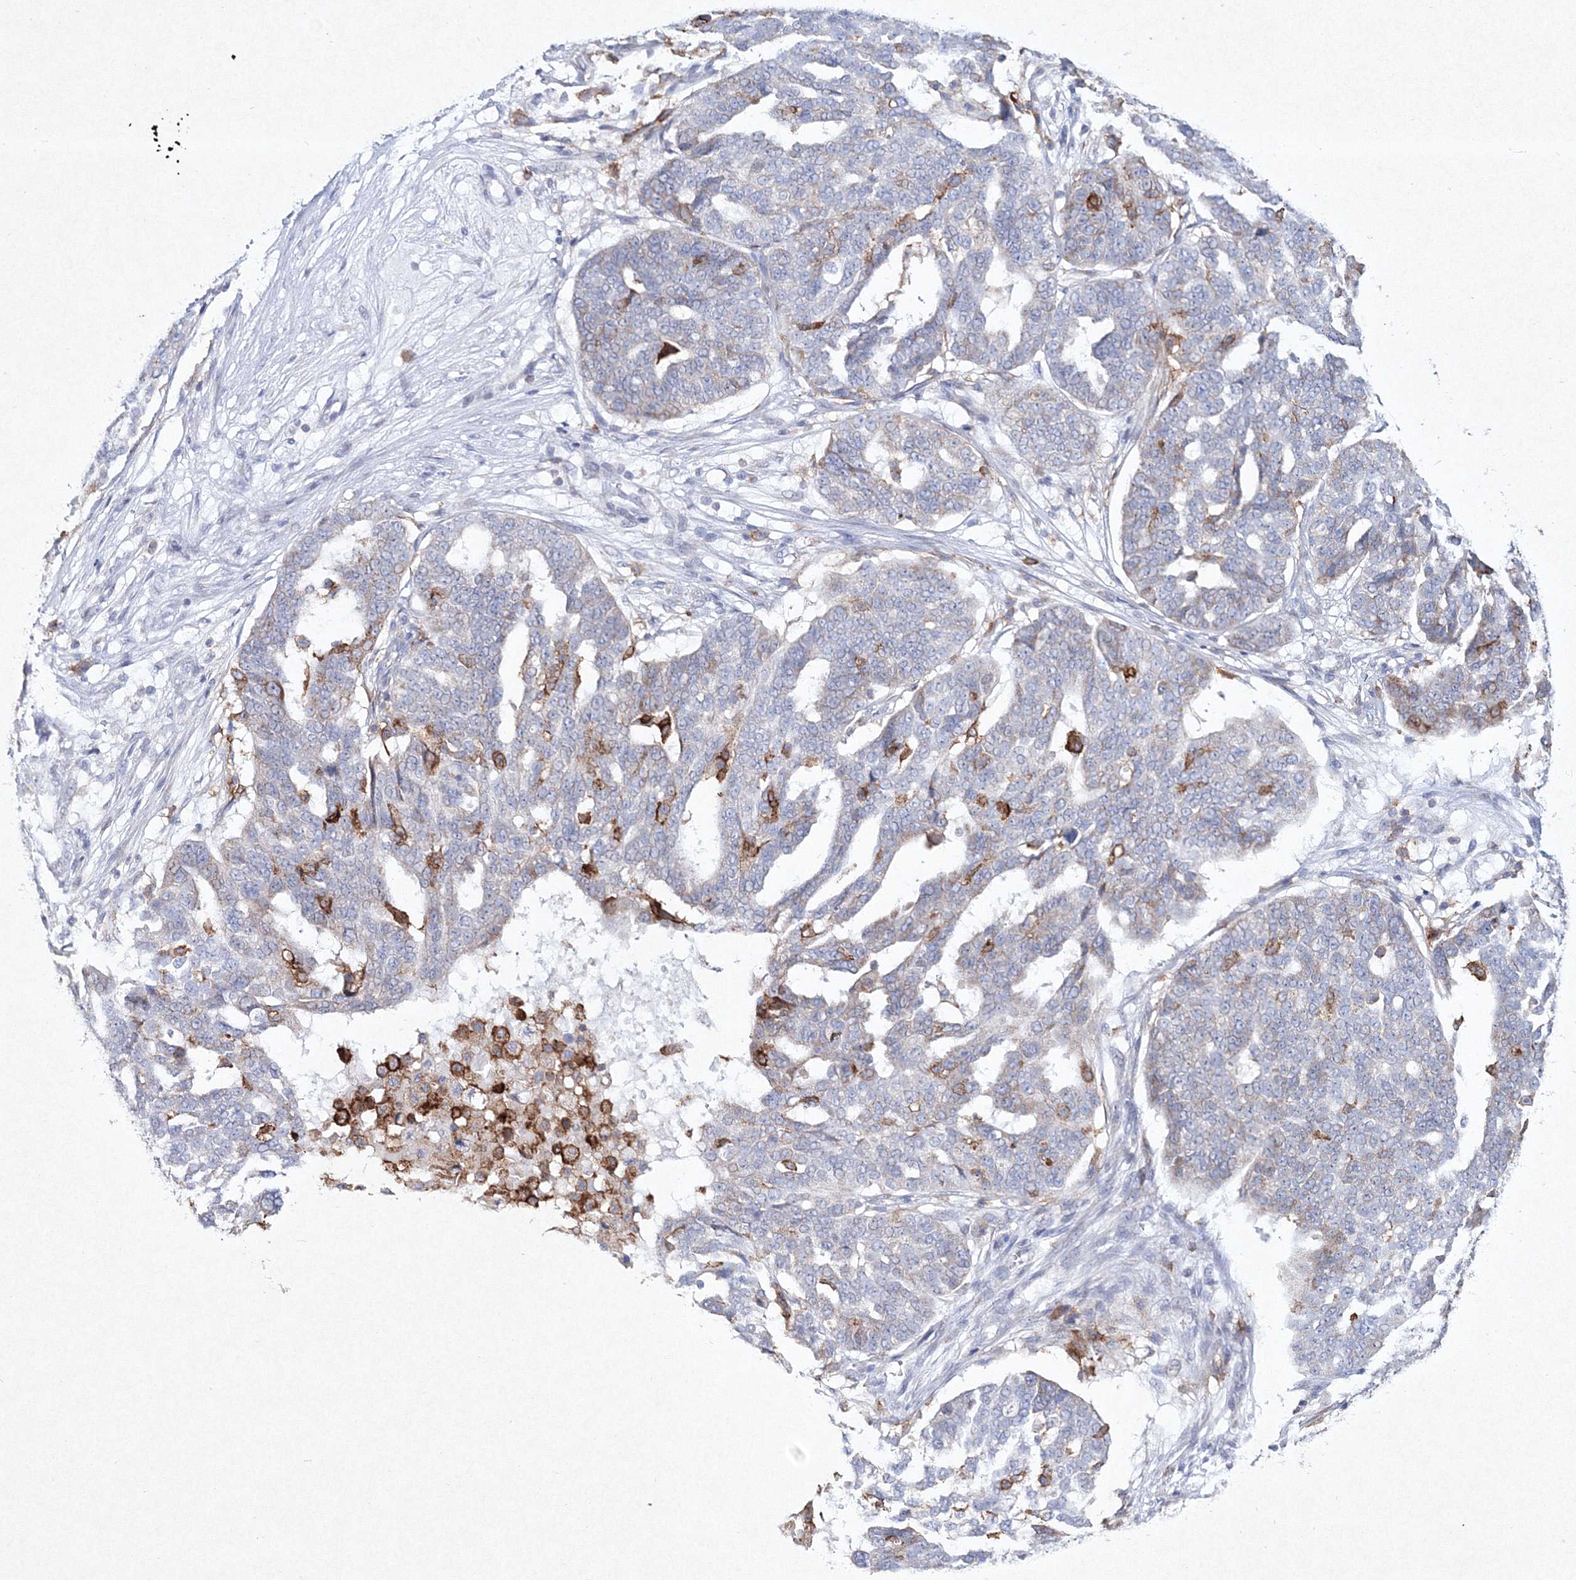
{"staining": {"intensity": "negative", "quantity": "none", "location": "none"}, "tissue": "ovarian cancer", "cell_type": "Tumor cells", "image_type": "cancer", "snomed": [{"axis": "morphology", "description": "Cystadenocarcinoma, serous, NOS"}, {"axis": "topography", "description": "Ovary"}], "caption": "Photomicrograph shows no significant protein positivity in tumor cells of ovarian cancer (serous cystadenocarcinoma). (Stains: DAB (3,3'-diaminobenzidine) IHC with hematoxylin counter stain, Microscopy: brightfield microscopy at high magnification).", "gene": "HCST", "patient": {"sex": "female", "age": 59}}